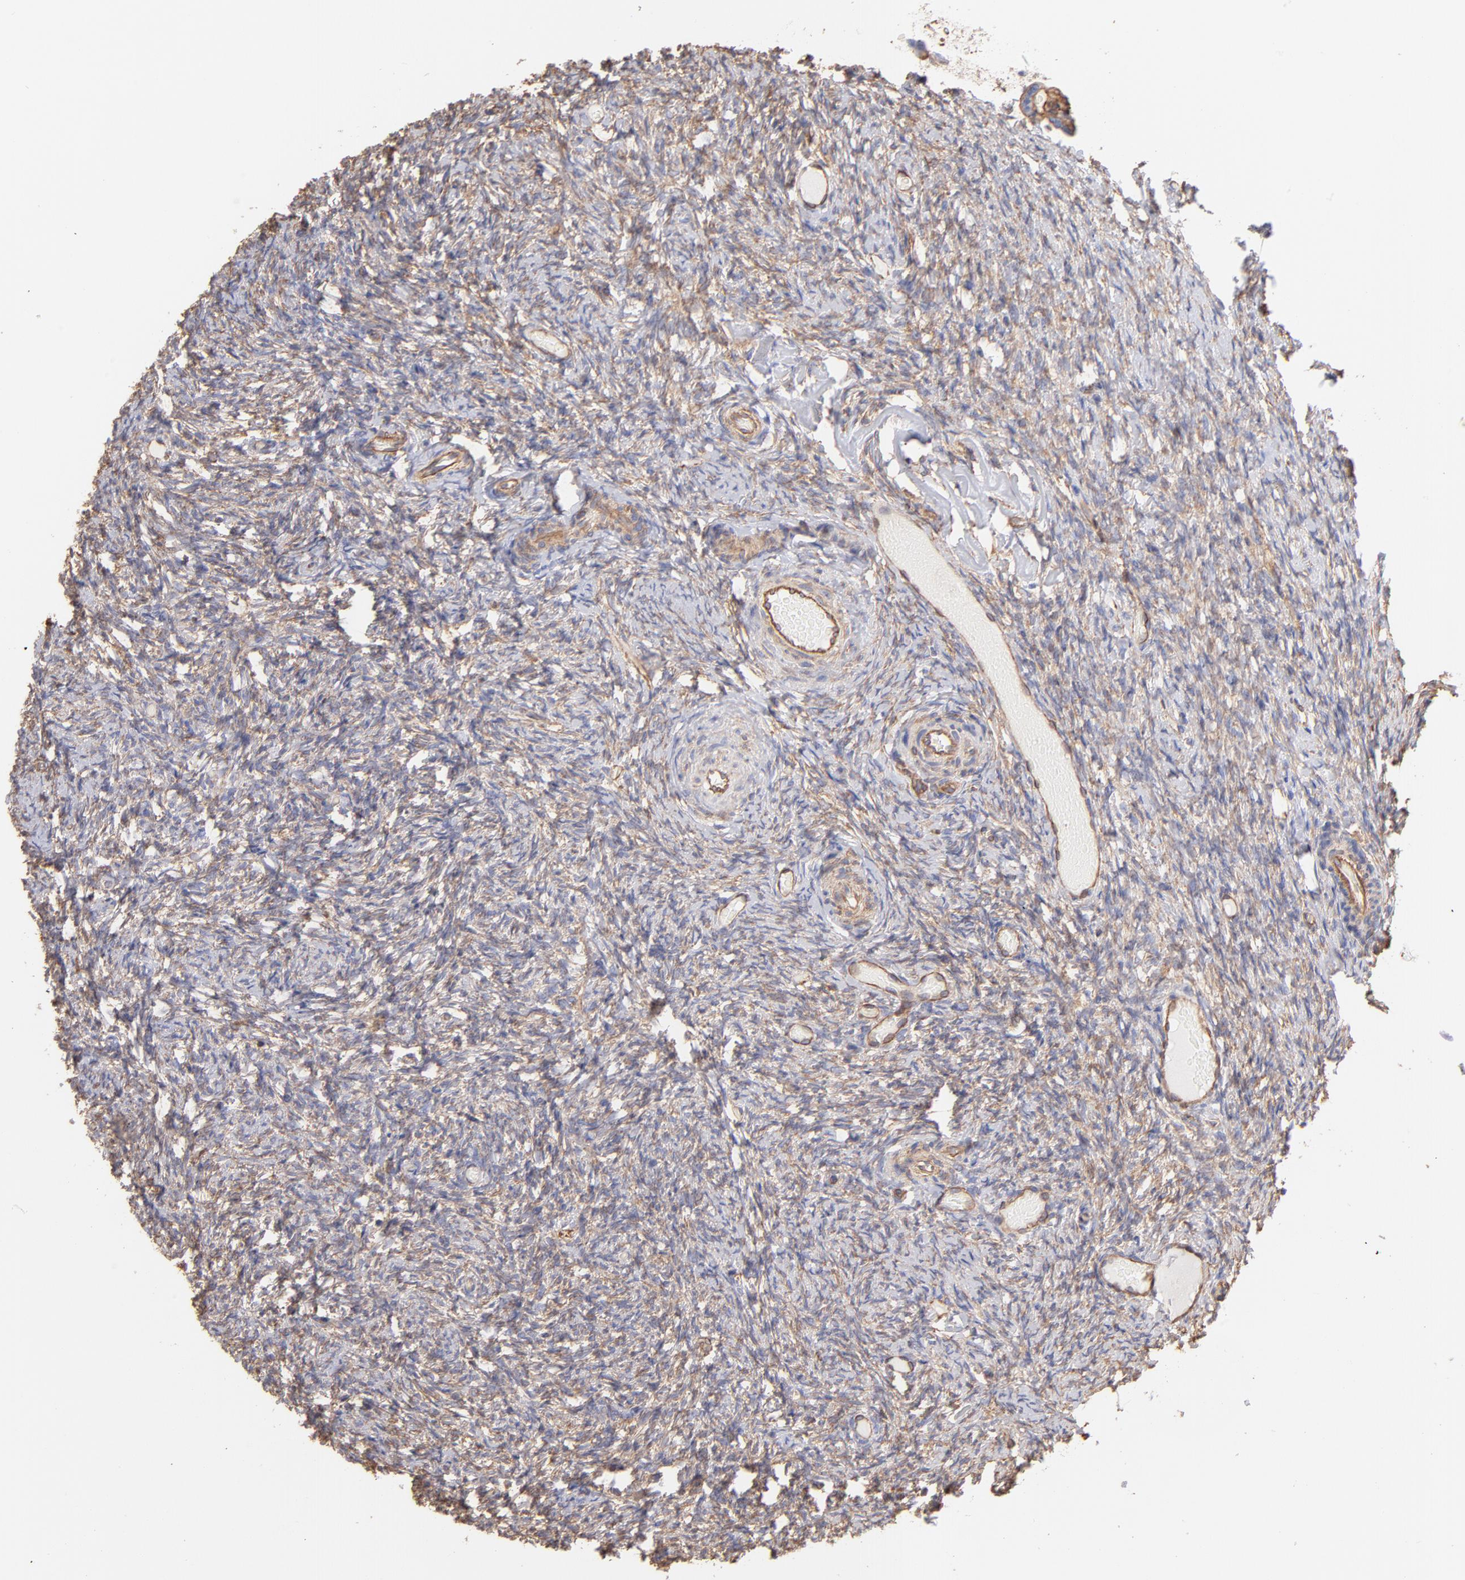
{"staining": {"intensity": "negative", "quantity": "none", "location": "none"}, "tissue": "ovary", "cell_type": "Follicle cells", "image_type": "normal", "snomed": [{"axis": "morphology", "description": "Normal tissue, NOS"}, {"axis": "topography", "description": "Ovary"}], "caption": "Immunohistochemistry image of unremarkable ovary: human ovary stained with DAB exhibits no significant protein positivity in follicle cells. The staining is performed using DAB (3,3'-diaminobenzidine) brown chromogen with nuclei counter-stained in using hematoxylin.", "gene": "PLEC", "patient": {"sex": "female", "age": 60}}